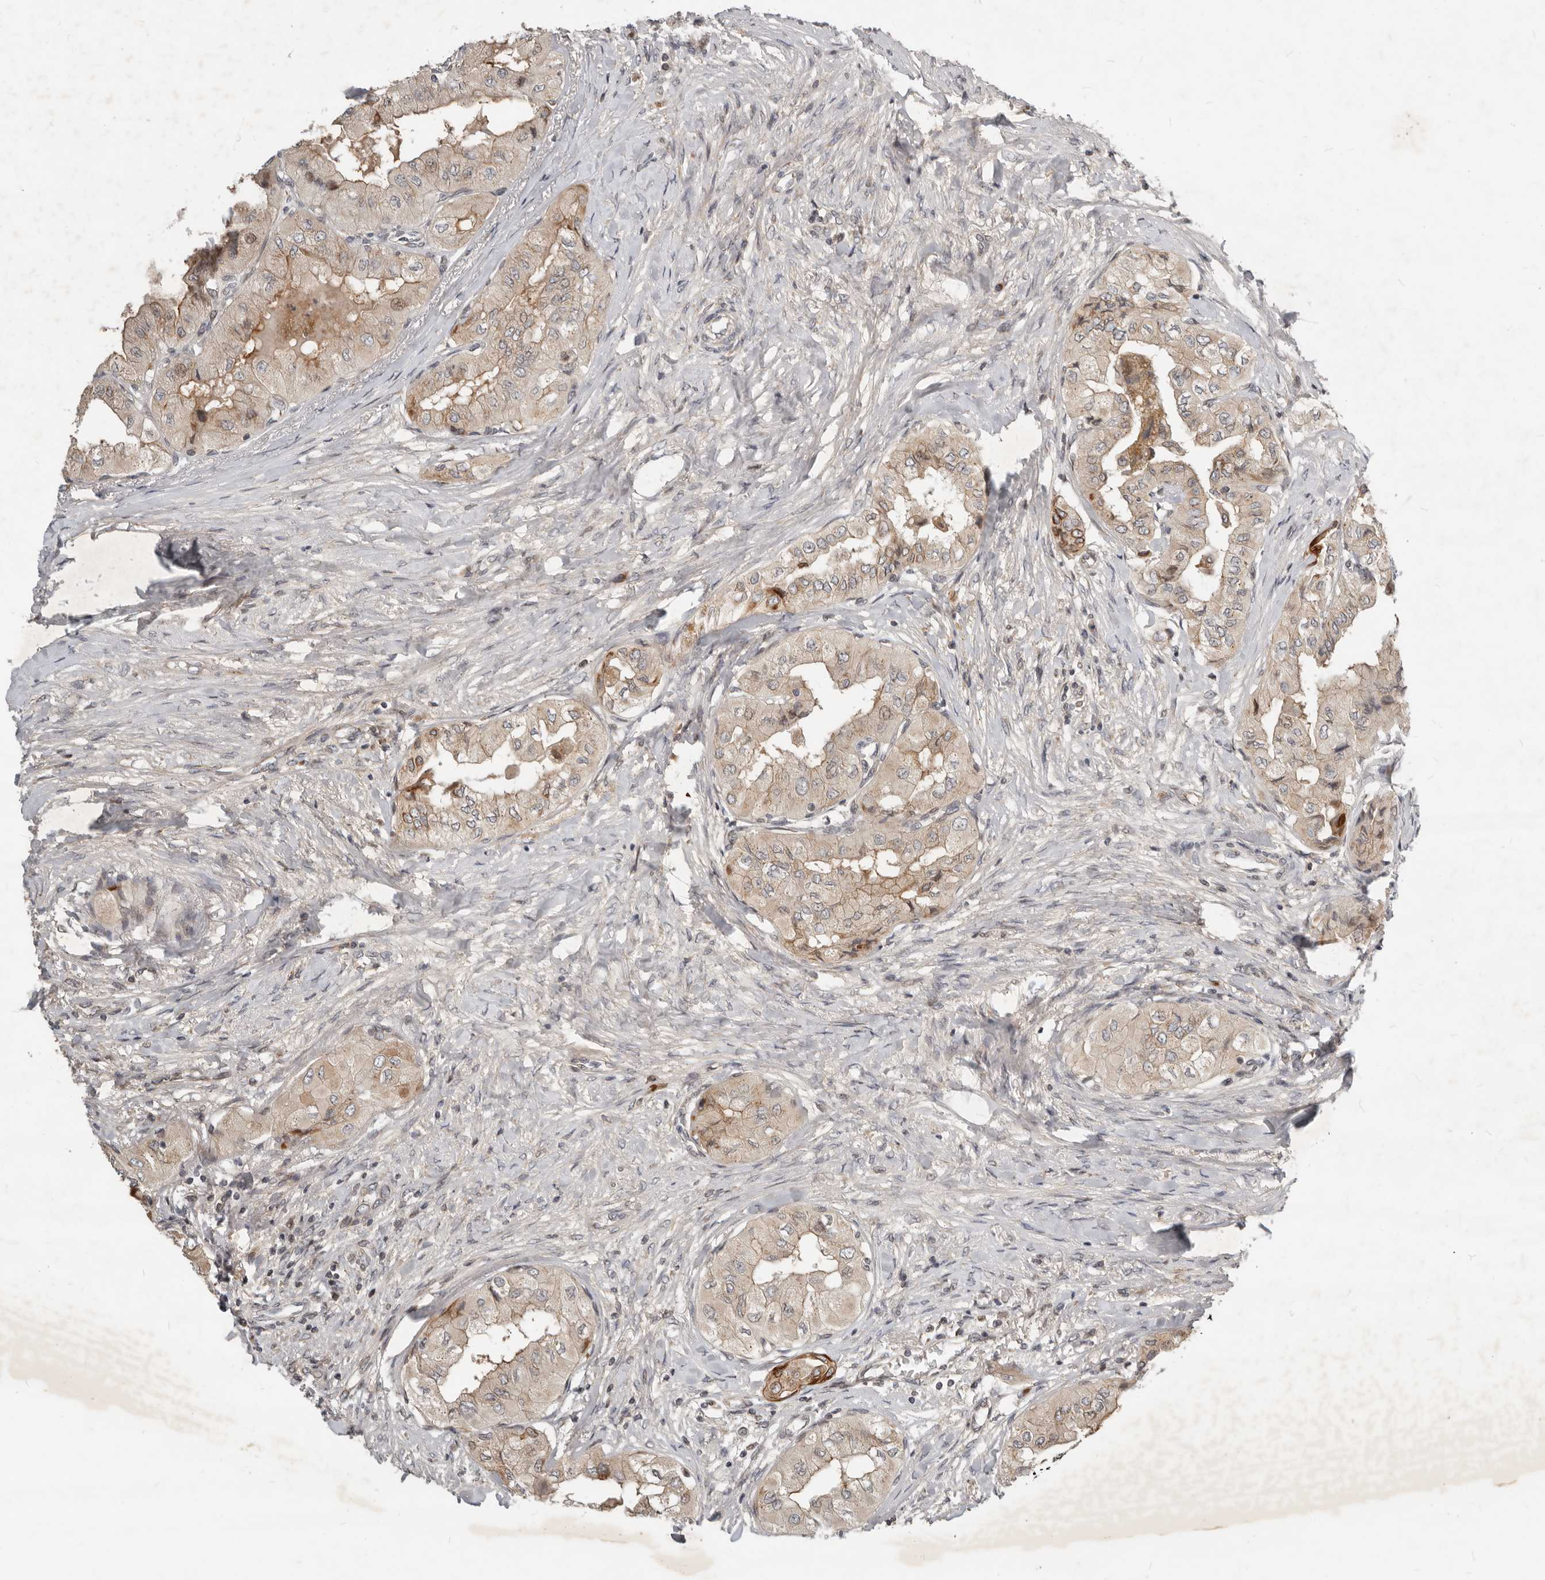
{"staining": {"intensity": "weak", "quantity": ">75%", "location": "cytoplasmic/membranous"}, "tissue": "thyroid cancer", "cell_type": "Tumor cells", "image_type": "cancer", "snomed": [{"axis": "morphology", "description": "Papillary adenocarcinoma, NOS"}, {"axis": "topography", "description": "Thyroid gland"}], "caption": "There is low levels of weak cytoplasmic/membranous staining in tumor cells of thyroid papillary adenocarcinoma, as demonstrated by immunohistochemical staining (brown color).", "gene": "NPY4R", "patient": {"sex": "female", "age": 59}}